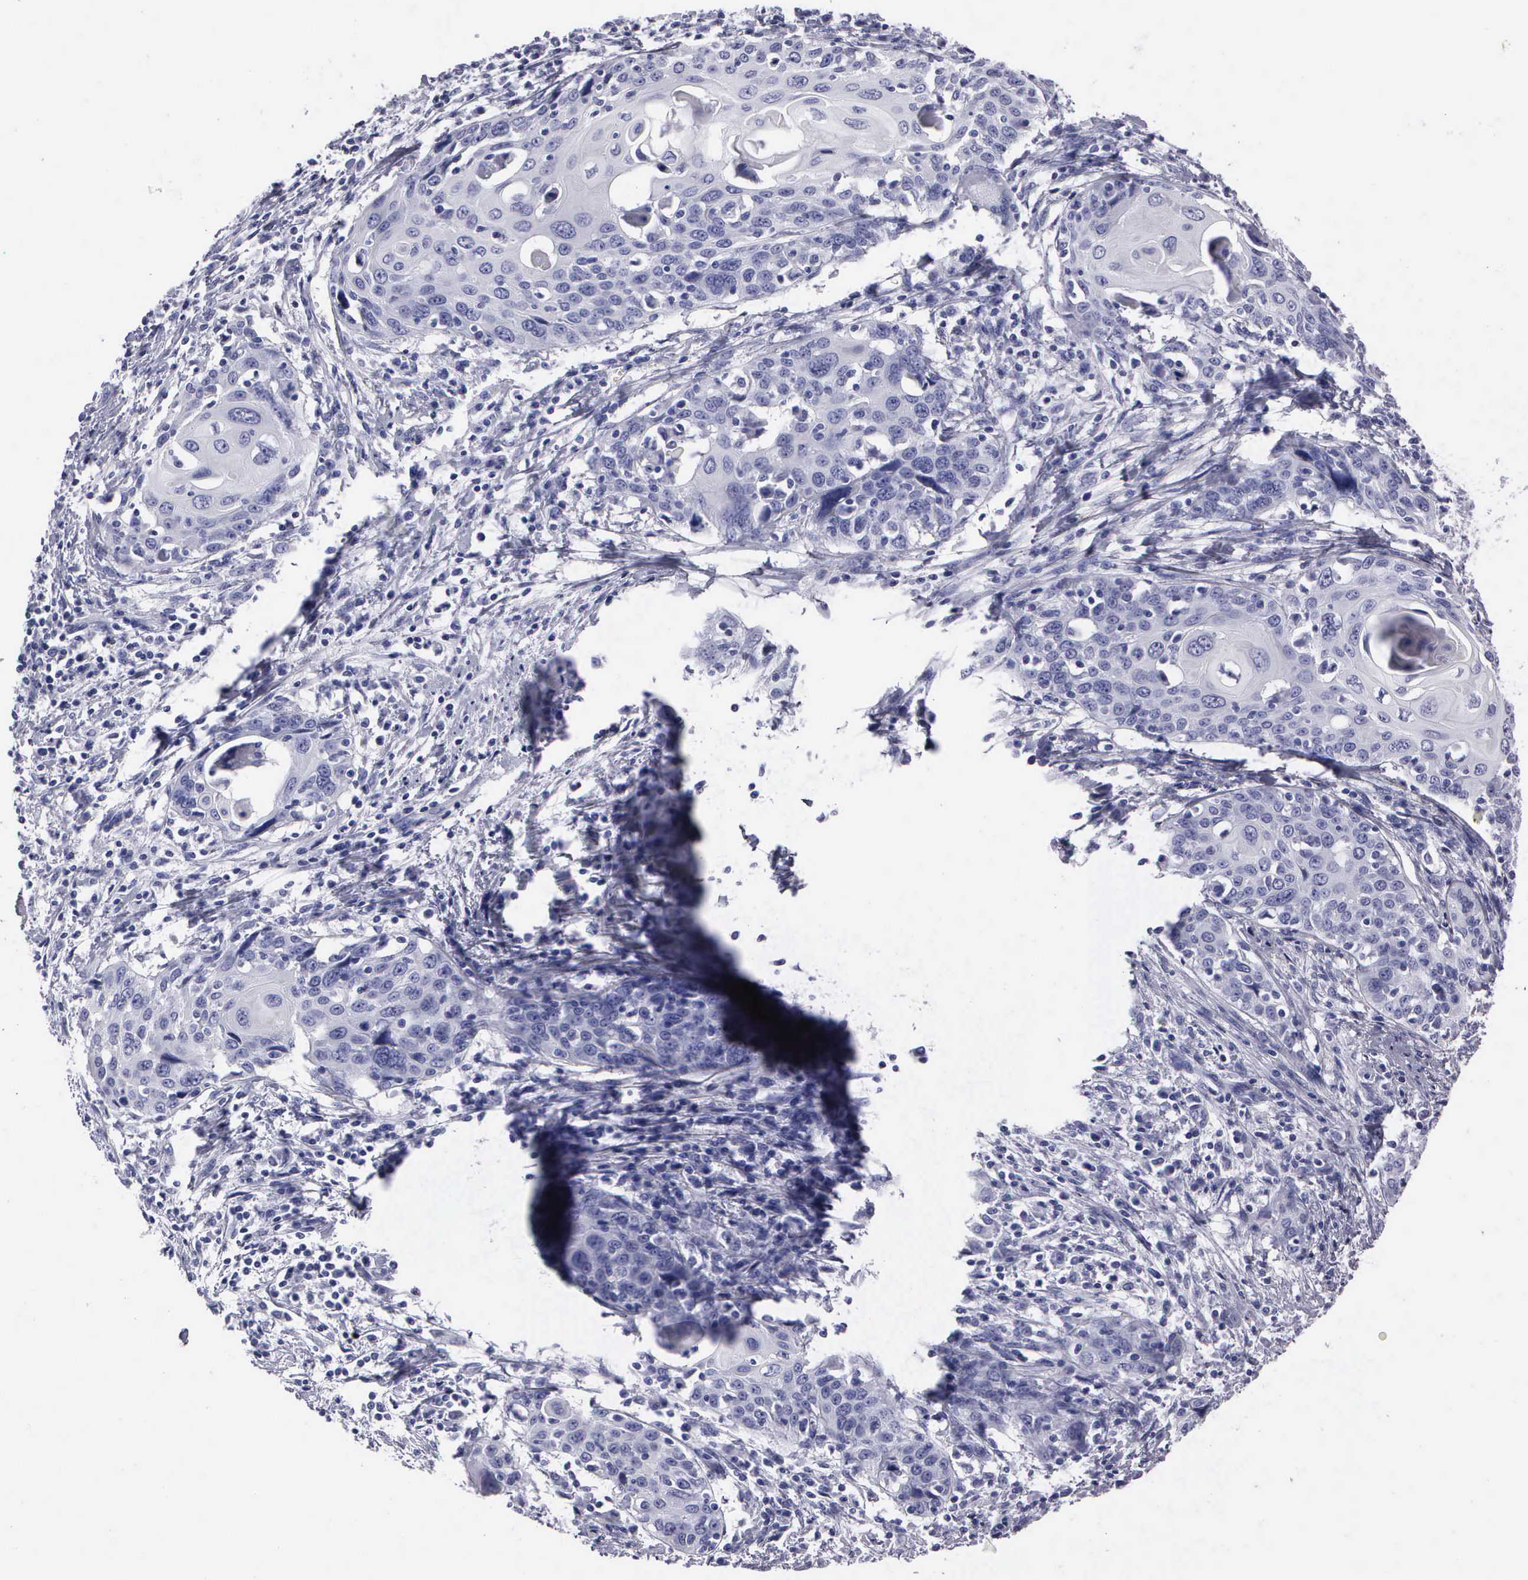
{"staining": {"intensity": "negative", "quantity": "none", "location": "none"}, "tissue": "cervical cancer", "cell_type": "Tumor cells", "image_type": "cancer", "snomed": [{"axis": "morphology", "description": "Squamous cell carcinoma, NOS"}, {"axis": "topography", "description": "Cervix"}], "caption": "This is a micrograph of immunohistochemistry staining of cervical squamous cell carcinoma, which shows no staining in tumor cells.", "gene": "FBLN5", "patient": {"sex": "female", "age": 54}}